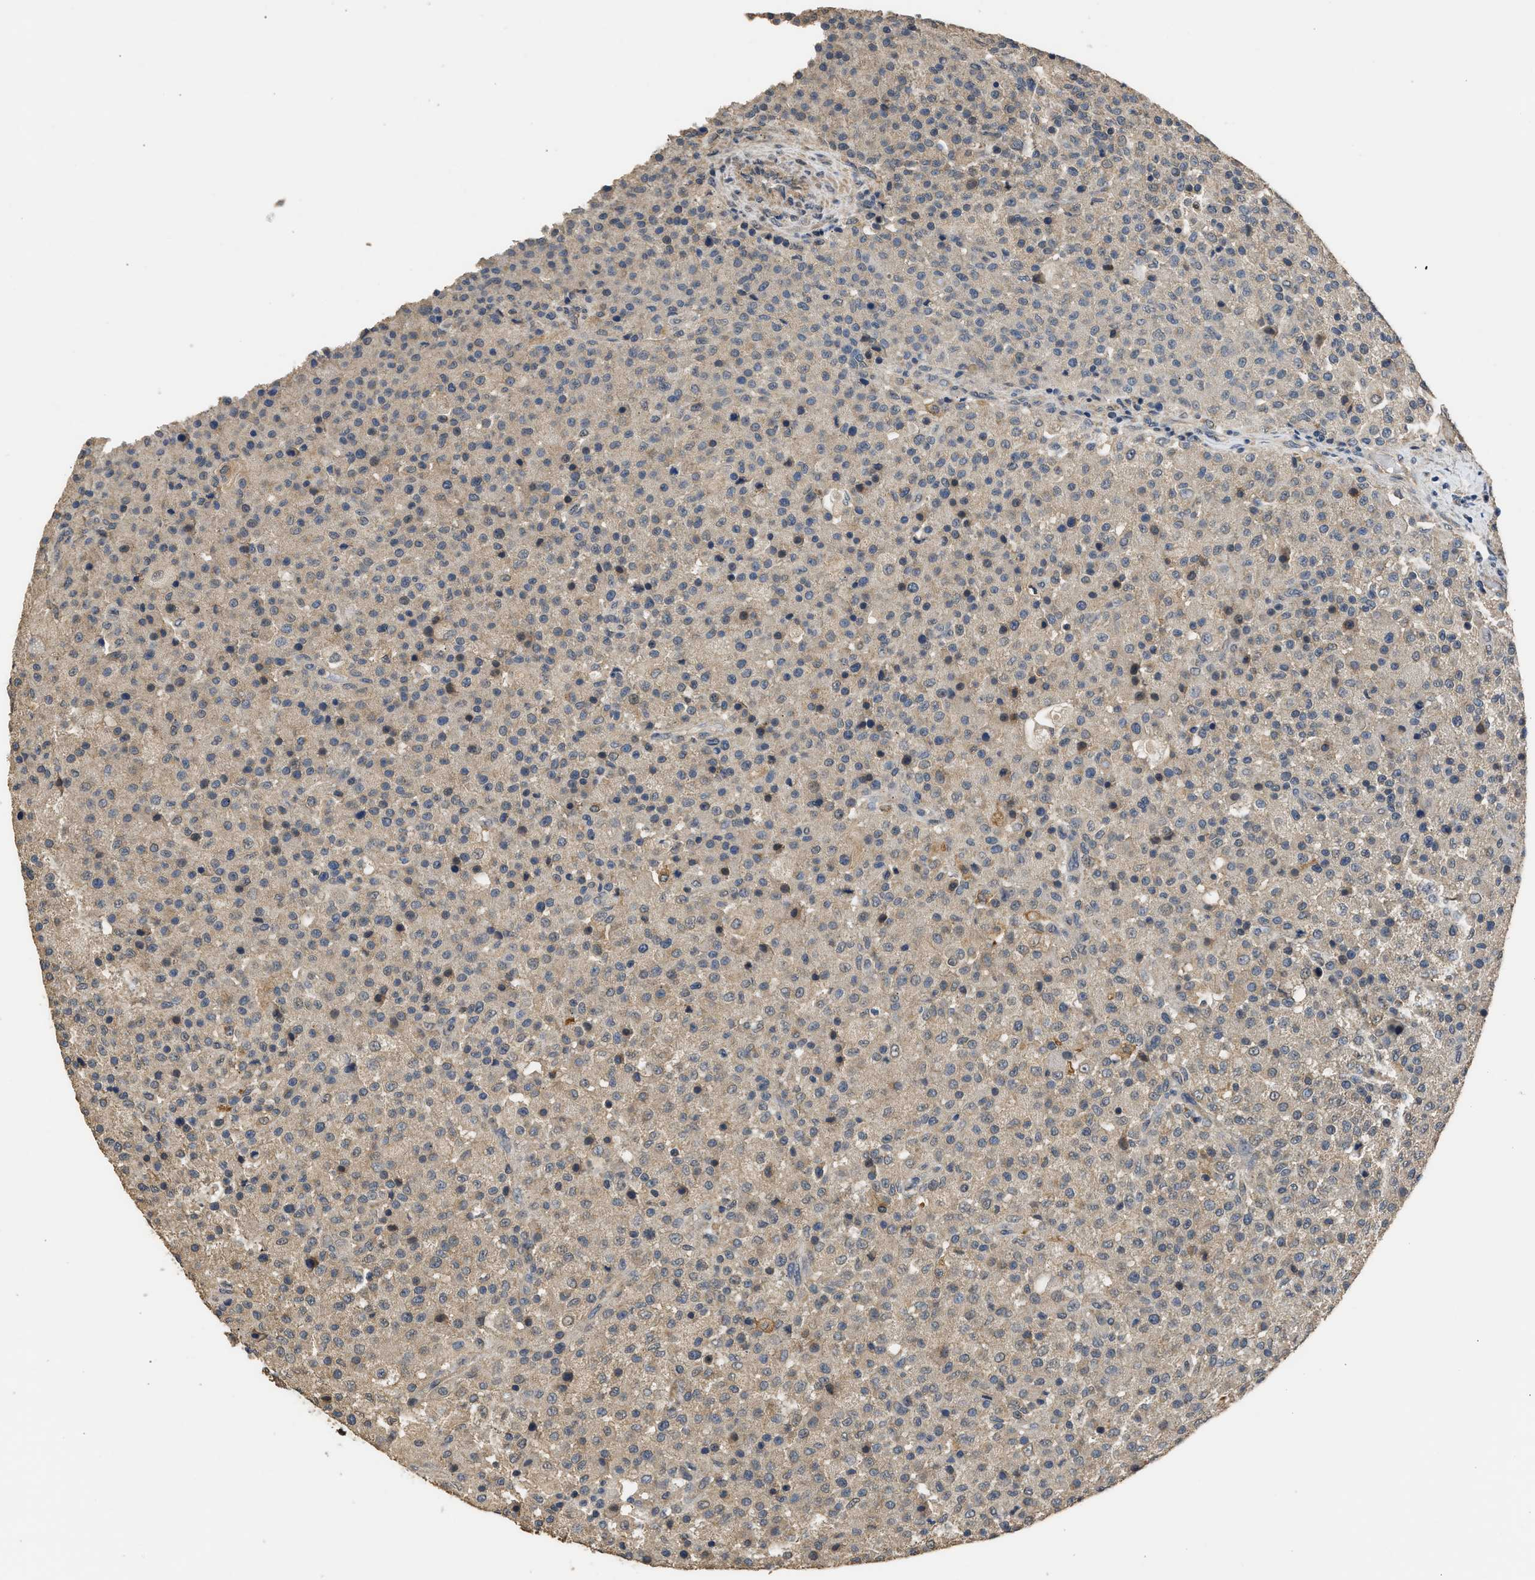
{"staining": {"intensity": "weak", "quantity": ">75%", "location": "cytoplasmic/membranous"}, "tissue": "testis cancer", "cell_type": "Tumor cells", "image_type": "cancer", "snomed": [{"axis": "morphology", "description": "Seminoma, NOS"}, {"axis": "topography", "description": "Testis"}], "caption": "Testis cancer stained with a brown dye exhibits weak cytoplasmic/membranous positive expression in approximately >75% of tumor cells.", "gene": "SPINT2", "patient": {"sex": "male", "age": 59}}